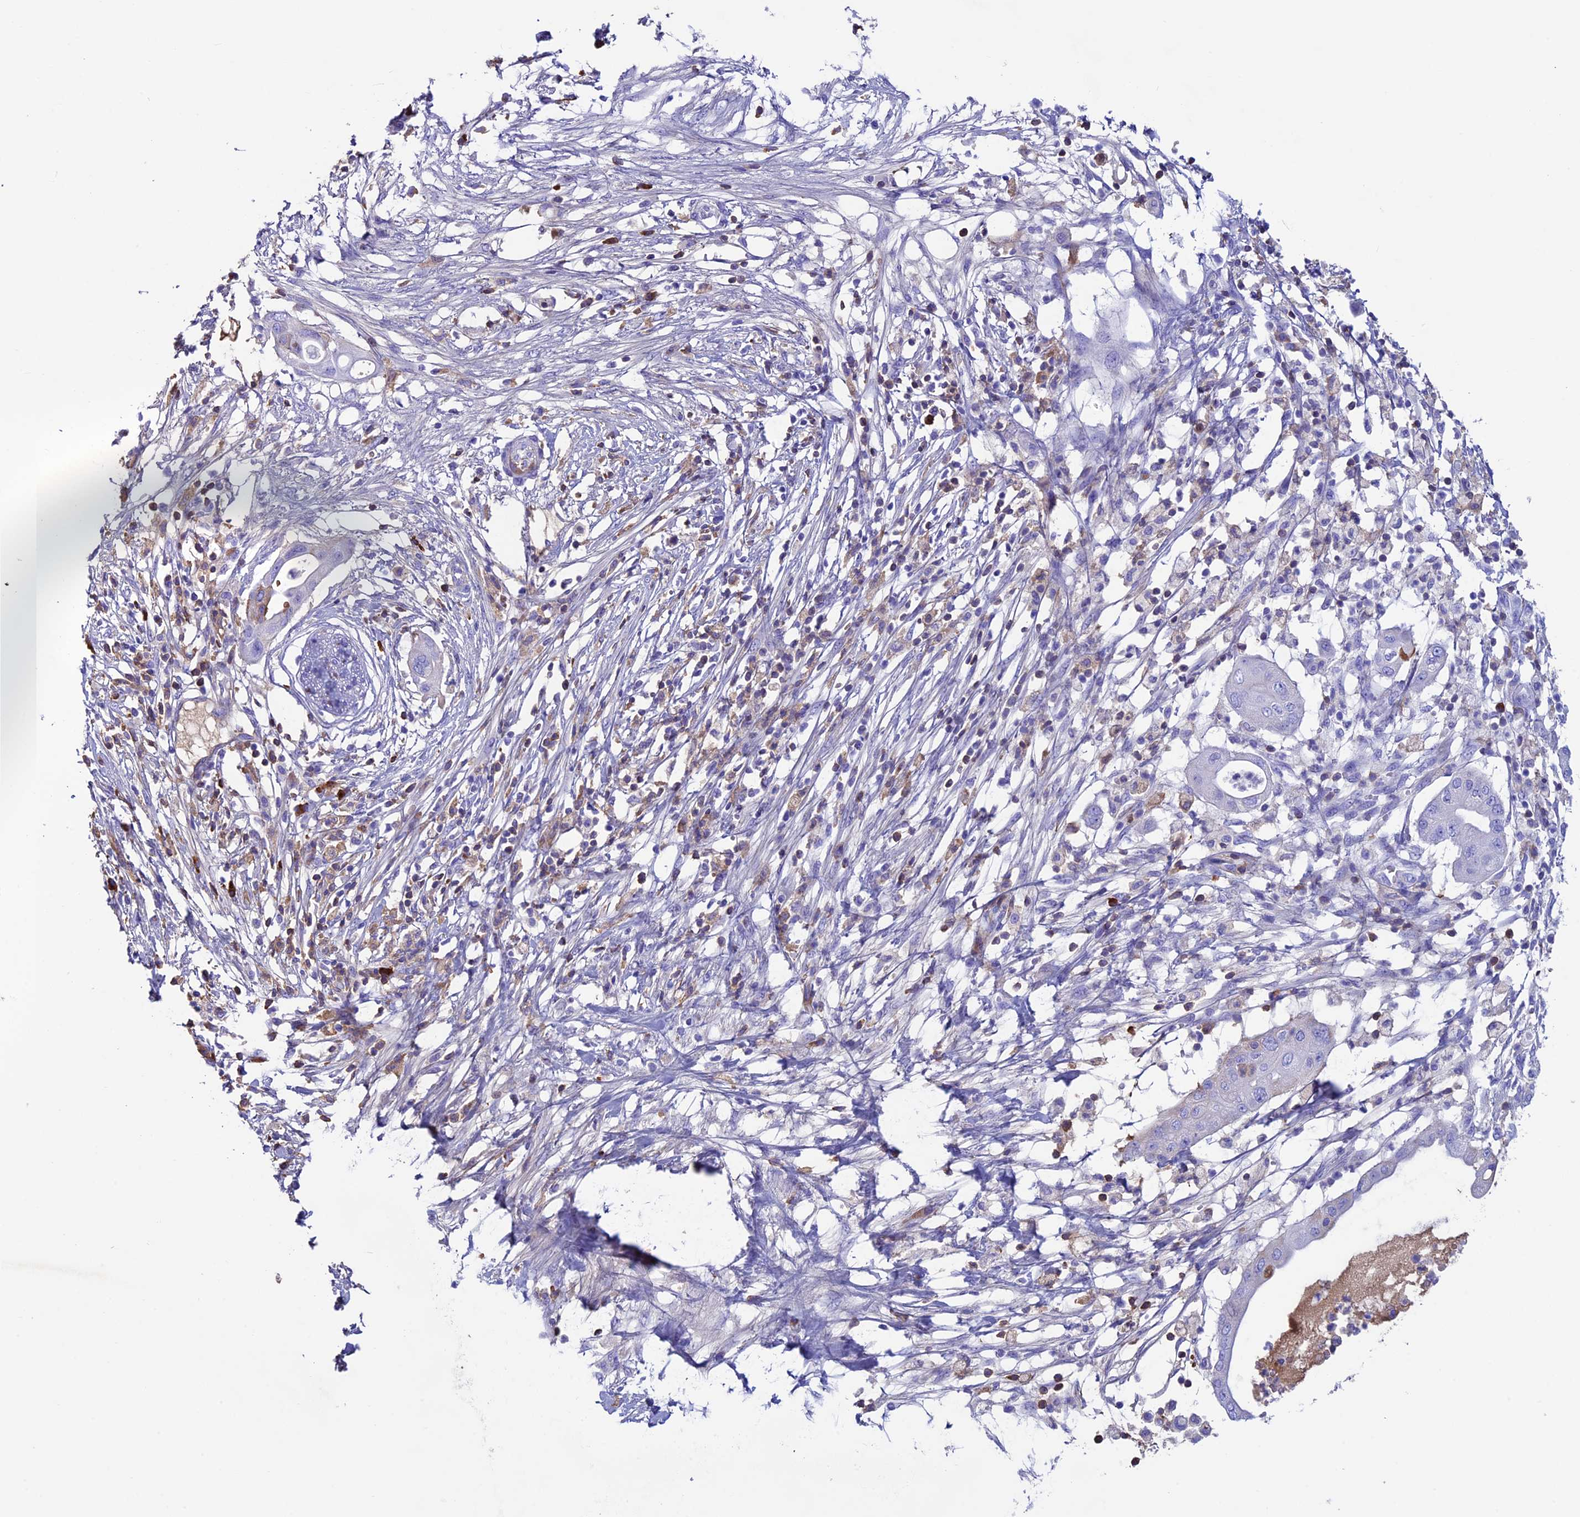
{"staining": {"intensity": "negative", "quantity": "none", "location": "none"}, "tissue": "pancreatic cancer", "cell_type": "Tumor cells", "image_type": "cancer", "snomed": [{"axis": "morphology", "description": "Adenocarcinoma, NOS"}, {"axis": "topography", "description": "Pancreas"}], "caption": "IHC micrograph of neoplastic tissue: adenocarcinoma (pancreatic) stained with DAB (3,3'-diaminobenzidine) exhibits no significant protein positivity in tumor cells.", "gene": "IGSF6", "patient": {"sex": "male", "age": 68}}